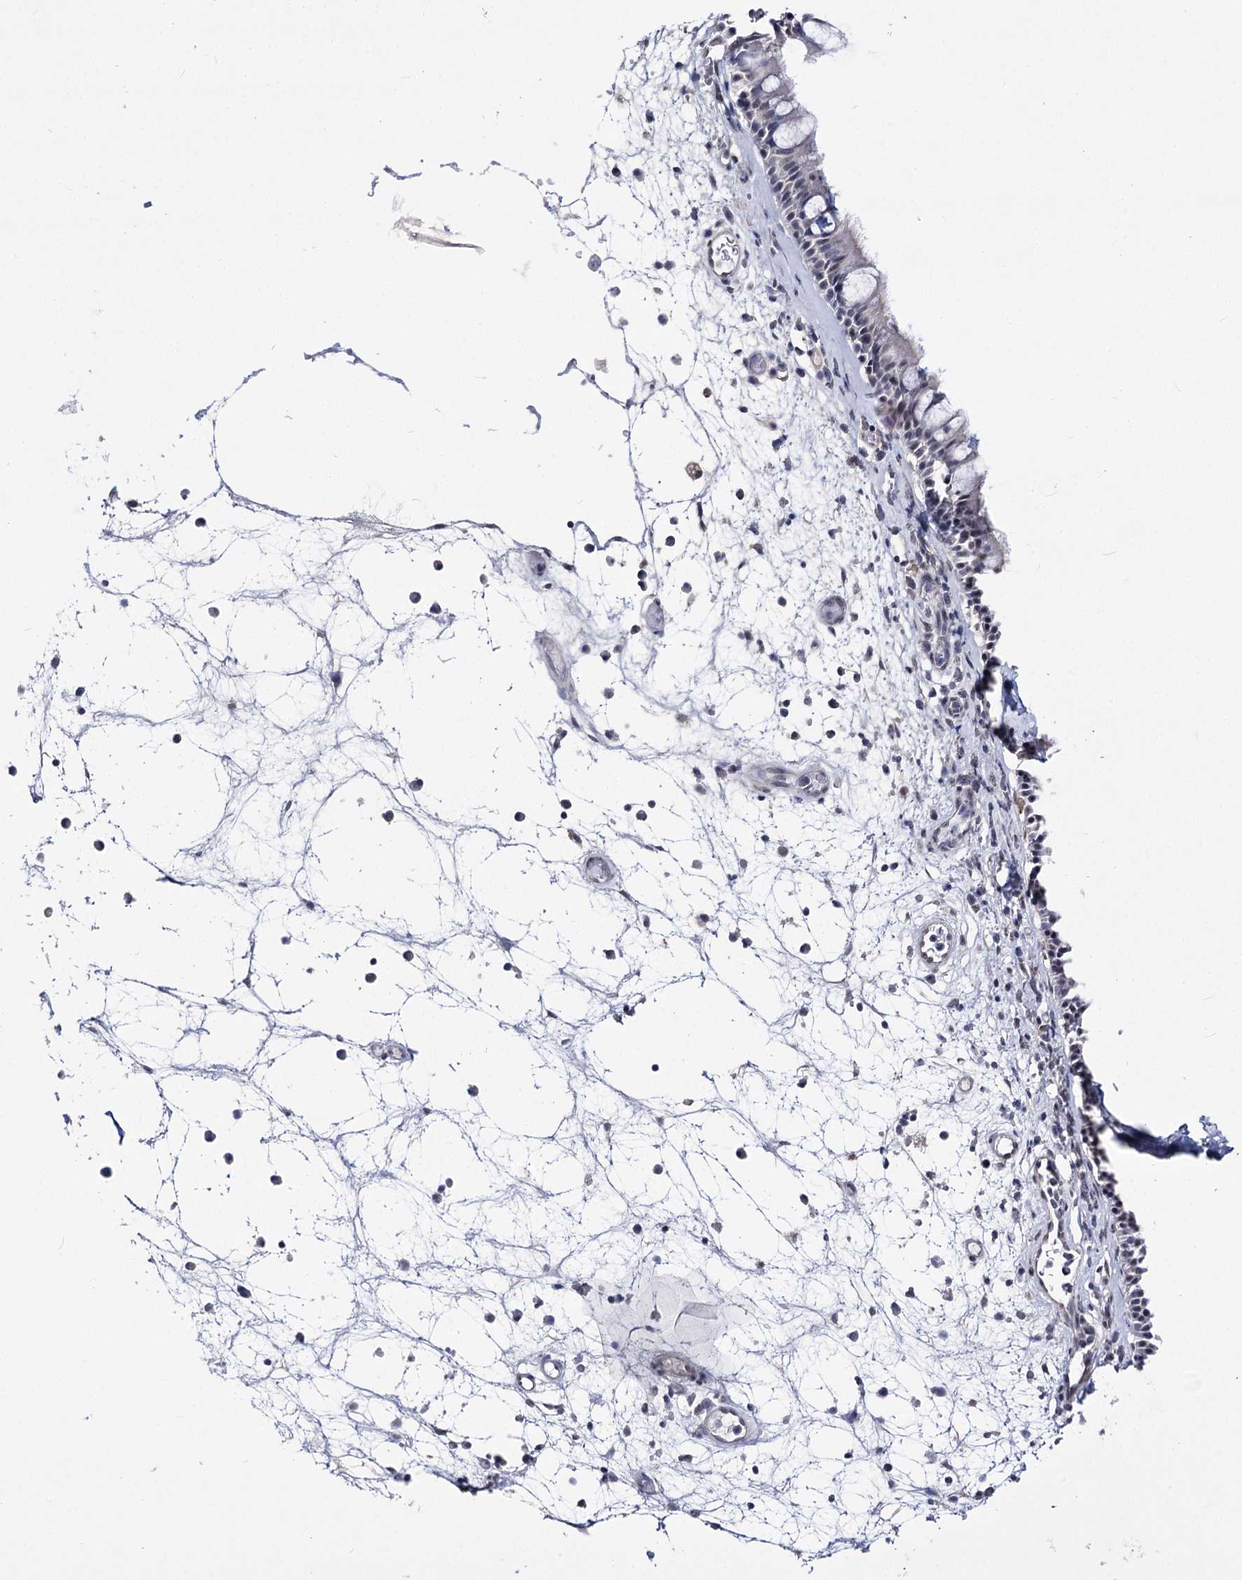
{"staining": {"intensity": "negative", "quantity": "none", "location": "none"}, "tissue": "nasopharynx", "cell_type": "Respiratory epithelial cells", "image_type": "normal", "snomed": [{"axis": "morphology", "description": "Normal tissue, NOS"}, {"axis": "morphology", "description": "Inflammation, NOS"}, {"axis": "morphology", "description": "Malignant melanoma, Metastatic site"}, {"axis": "topography", "description": "Nasopharynx"}], "caption": "DAB (3,3'-diaminobenzidine) immunohistochemical staining of unremarkable nasopharynx reveals no significant expression in respiratory epithelial cells. The staining was performed using DAB to visualize the protein expression in brown, while the nuclei were stained in blue with hematoxylin (Magnification: 20x).", "gene": "ATP10B", "patient": {"sex": "male", "age": 70}}